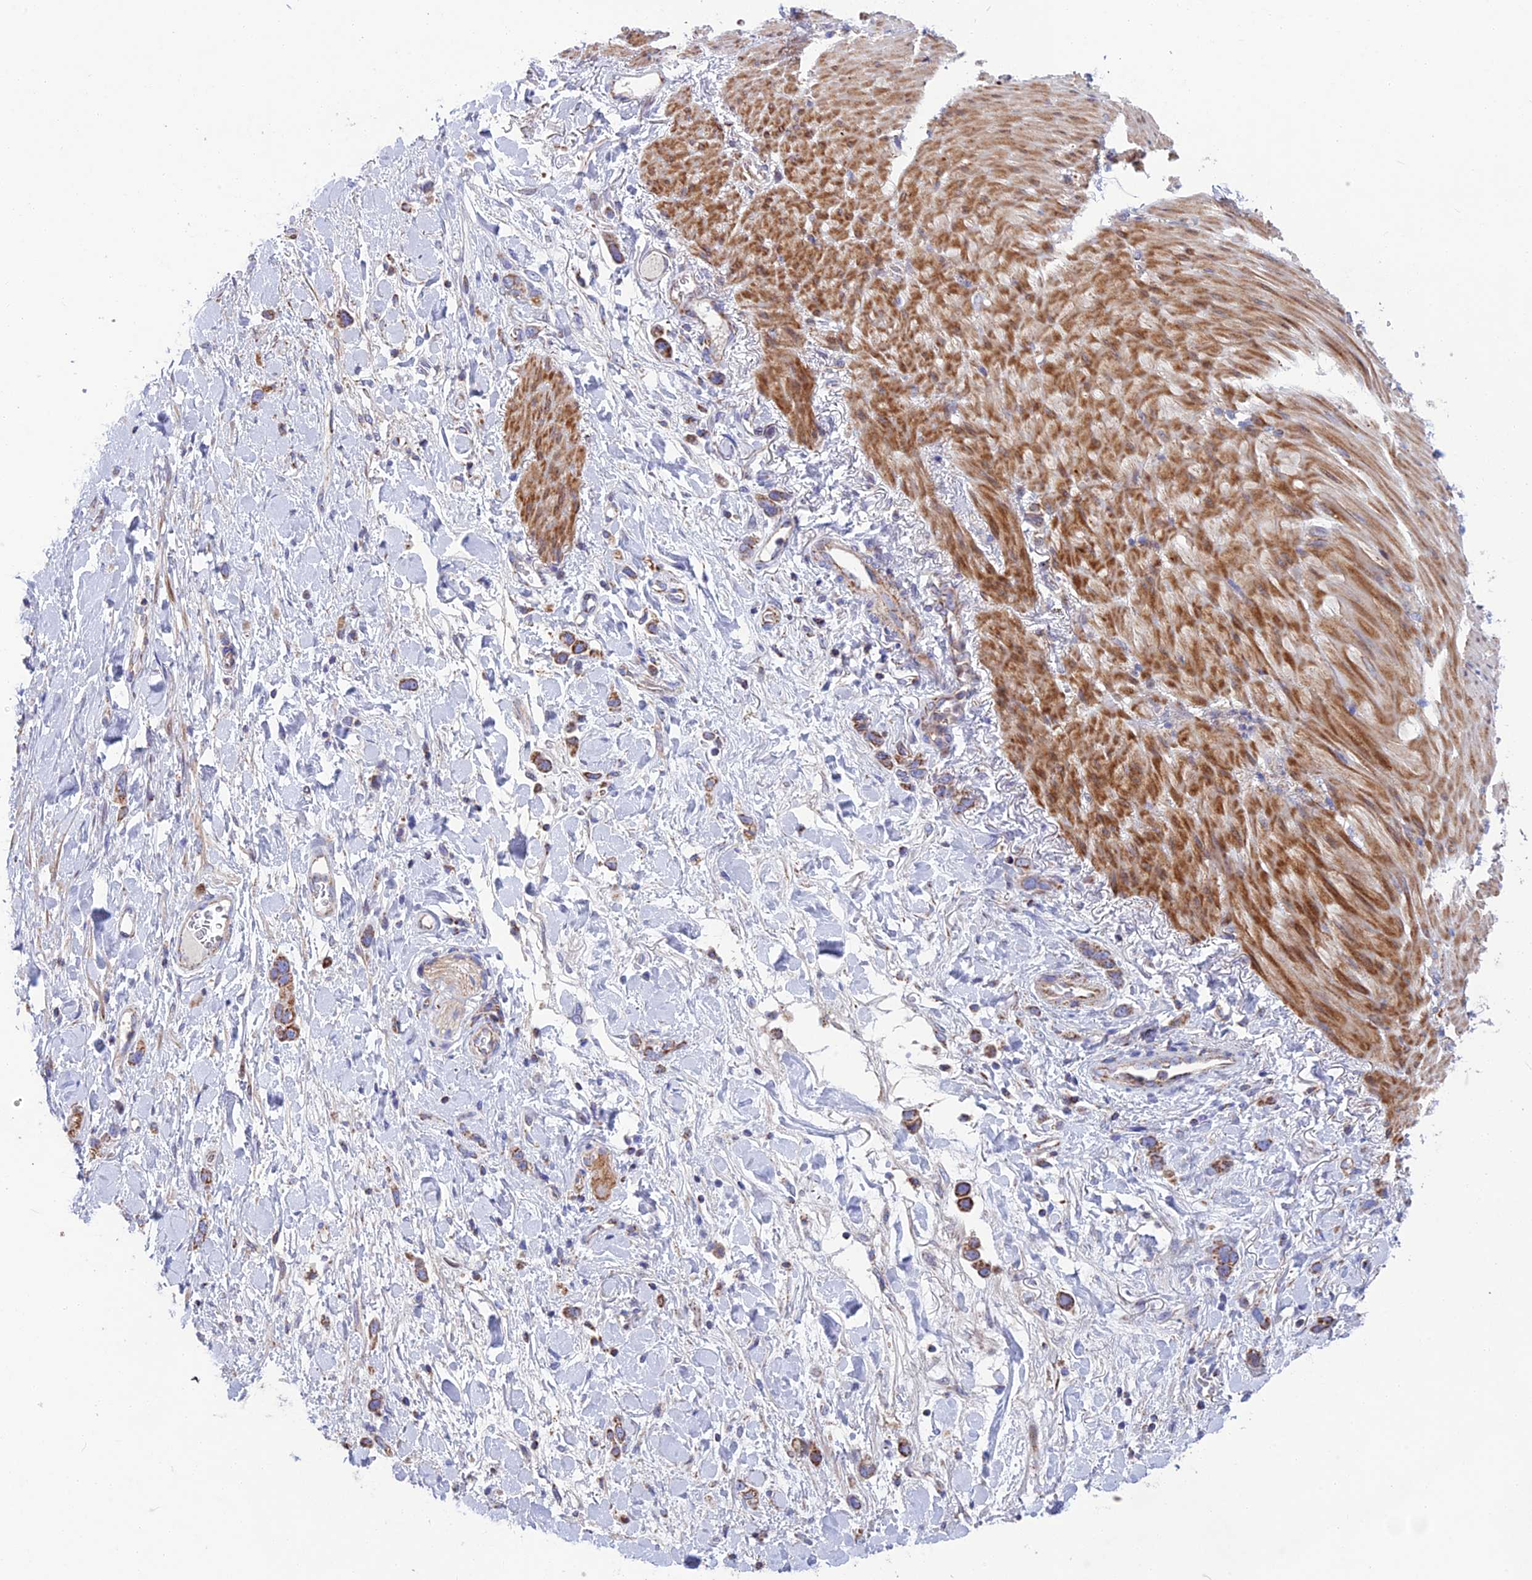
{"staining": {"intensity": "moderate", "quantity": ">75%", "location": "cytoplasmic/membranous"}, "tissue": "stomach cancer", "cell_type": "Tumor cells", "image_type": "cancer", "snomed": [{"axis": "morphology", "description": "Adenocarcinoma, NOS"}, {"axis": "topography", "description": "Stomach"}], "caption": "Approximately >75% of tumor cells in stomach cancer (adenocarcinoma) demonstrate moderate cytoplasmic/membranous protein expression as visualized by brown immunohistochemical staining.", "gene": "CS", "patient": {"sex": "female", "age": 65}}